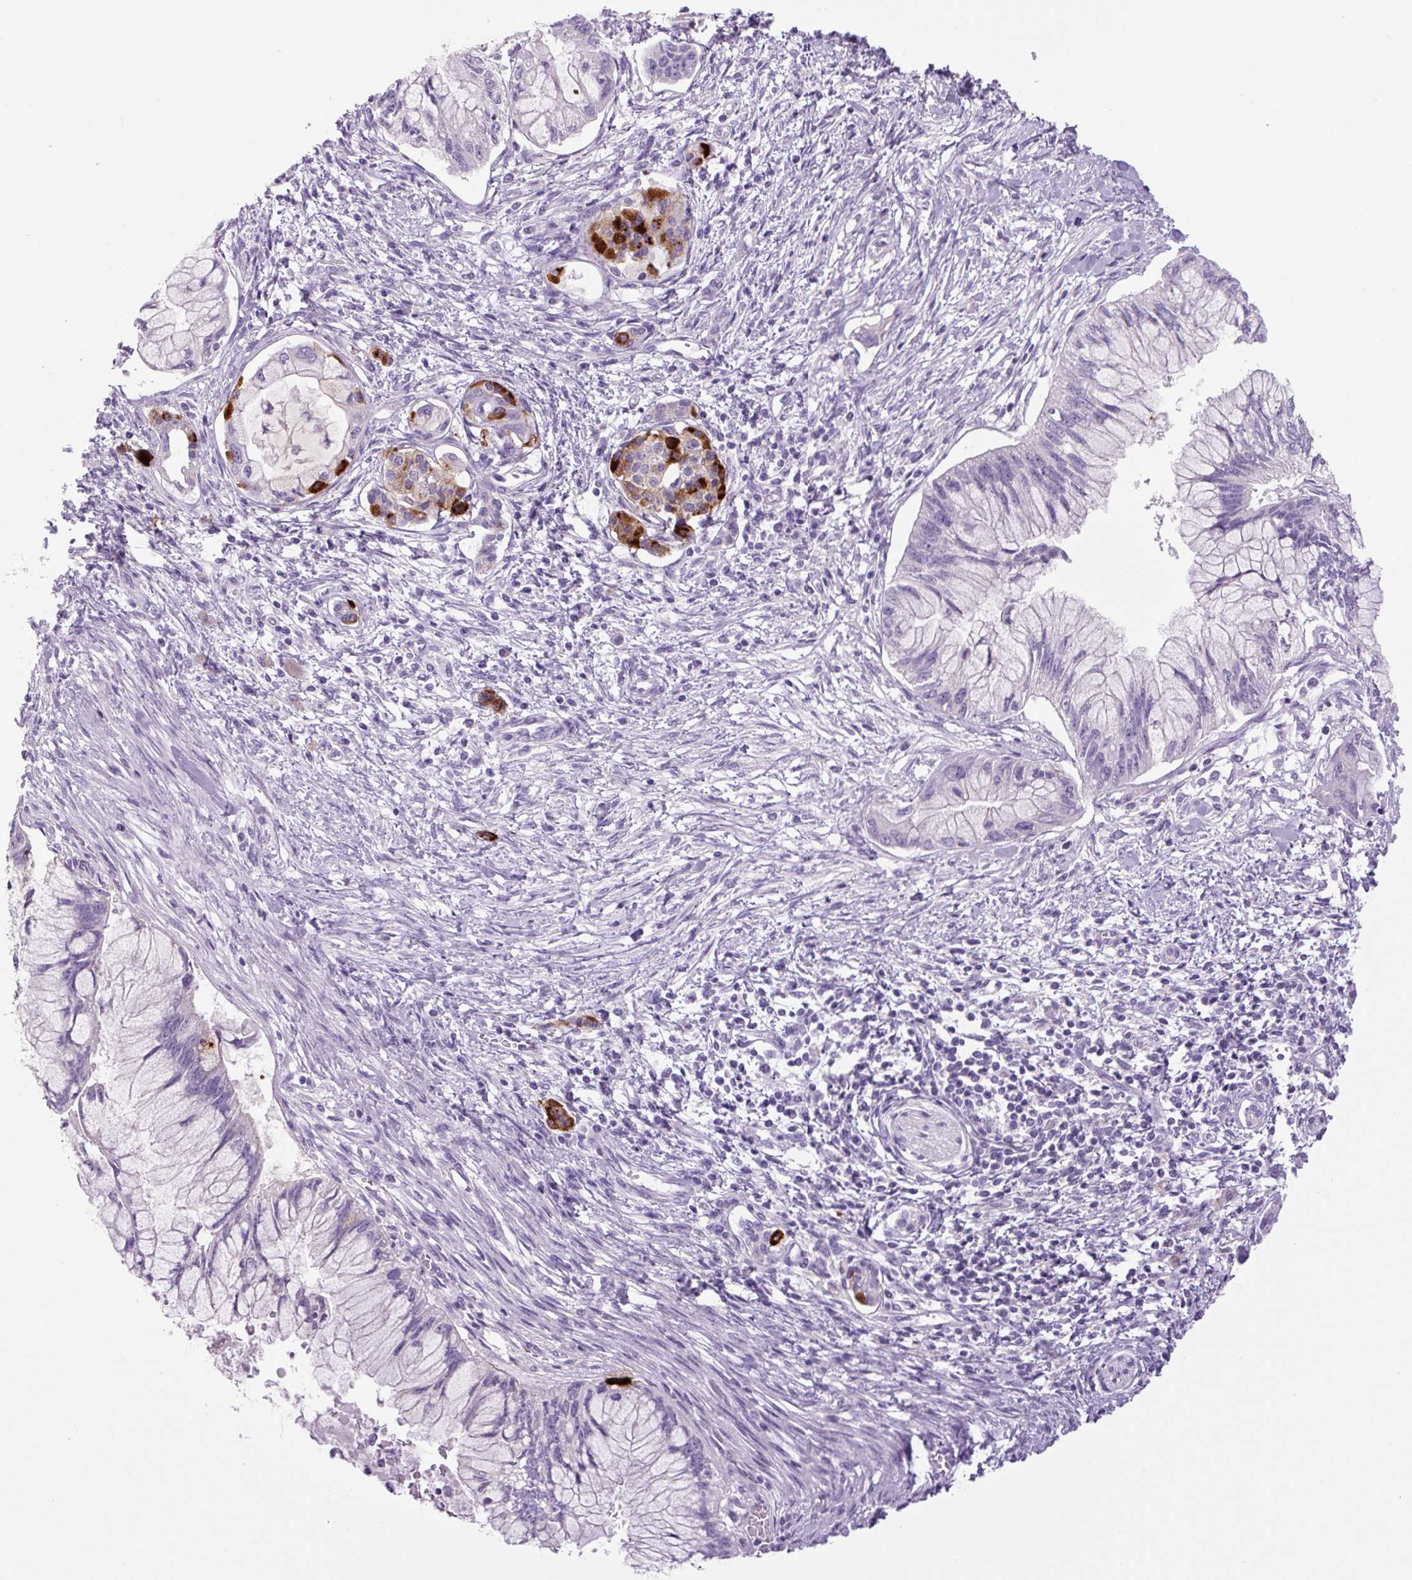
{"staining": {"intensity": "negative", "quantity": "none", "location": "none"}, "tissue": "pancreatic cancer", "cell_type": "Tumor cells", "image_type": "cancer", "snomed": [{"axis": "morphology", "description": "Adenocarcinoma, NOS"}, {"axis": "topography", "description": "Pancreas"}], "caption": "Immunohistochemistry photomicrograph of adenocarcinoma (pancreatic) stained for a protein (brown), which demonstrates no staining in tumor cells.", "gene": "CHGA", "patient": {"sex": "male", "age": 48}}